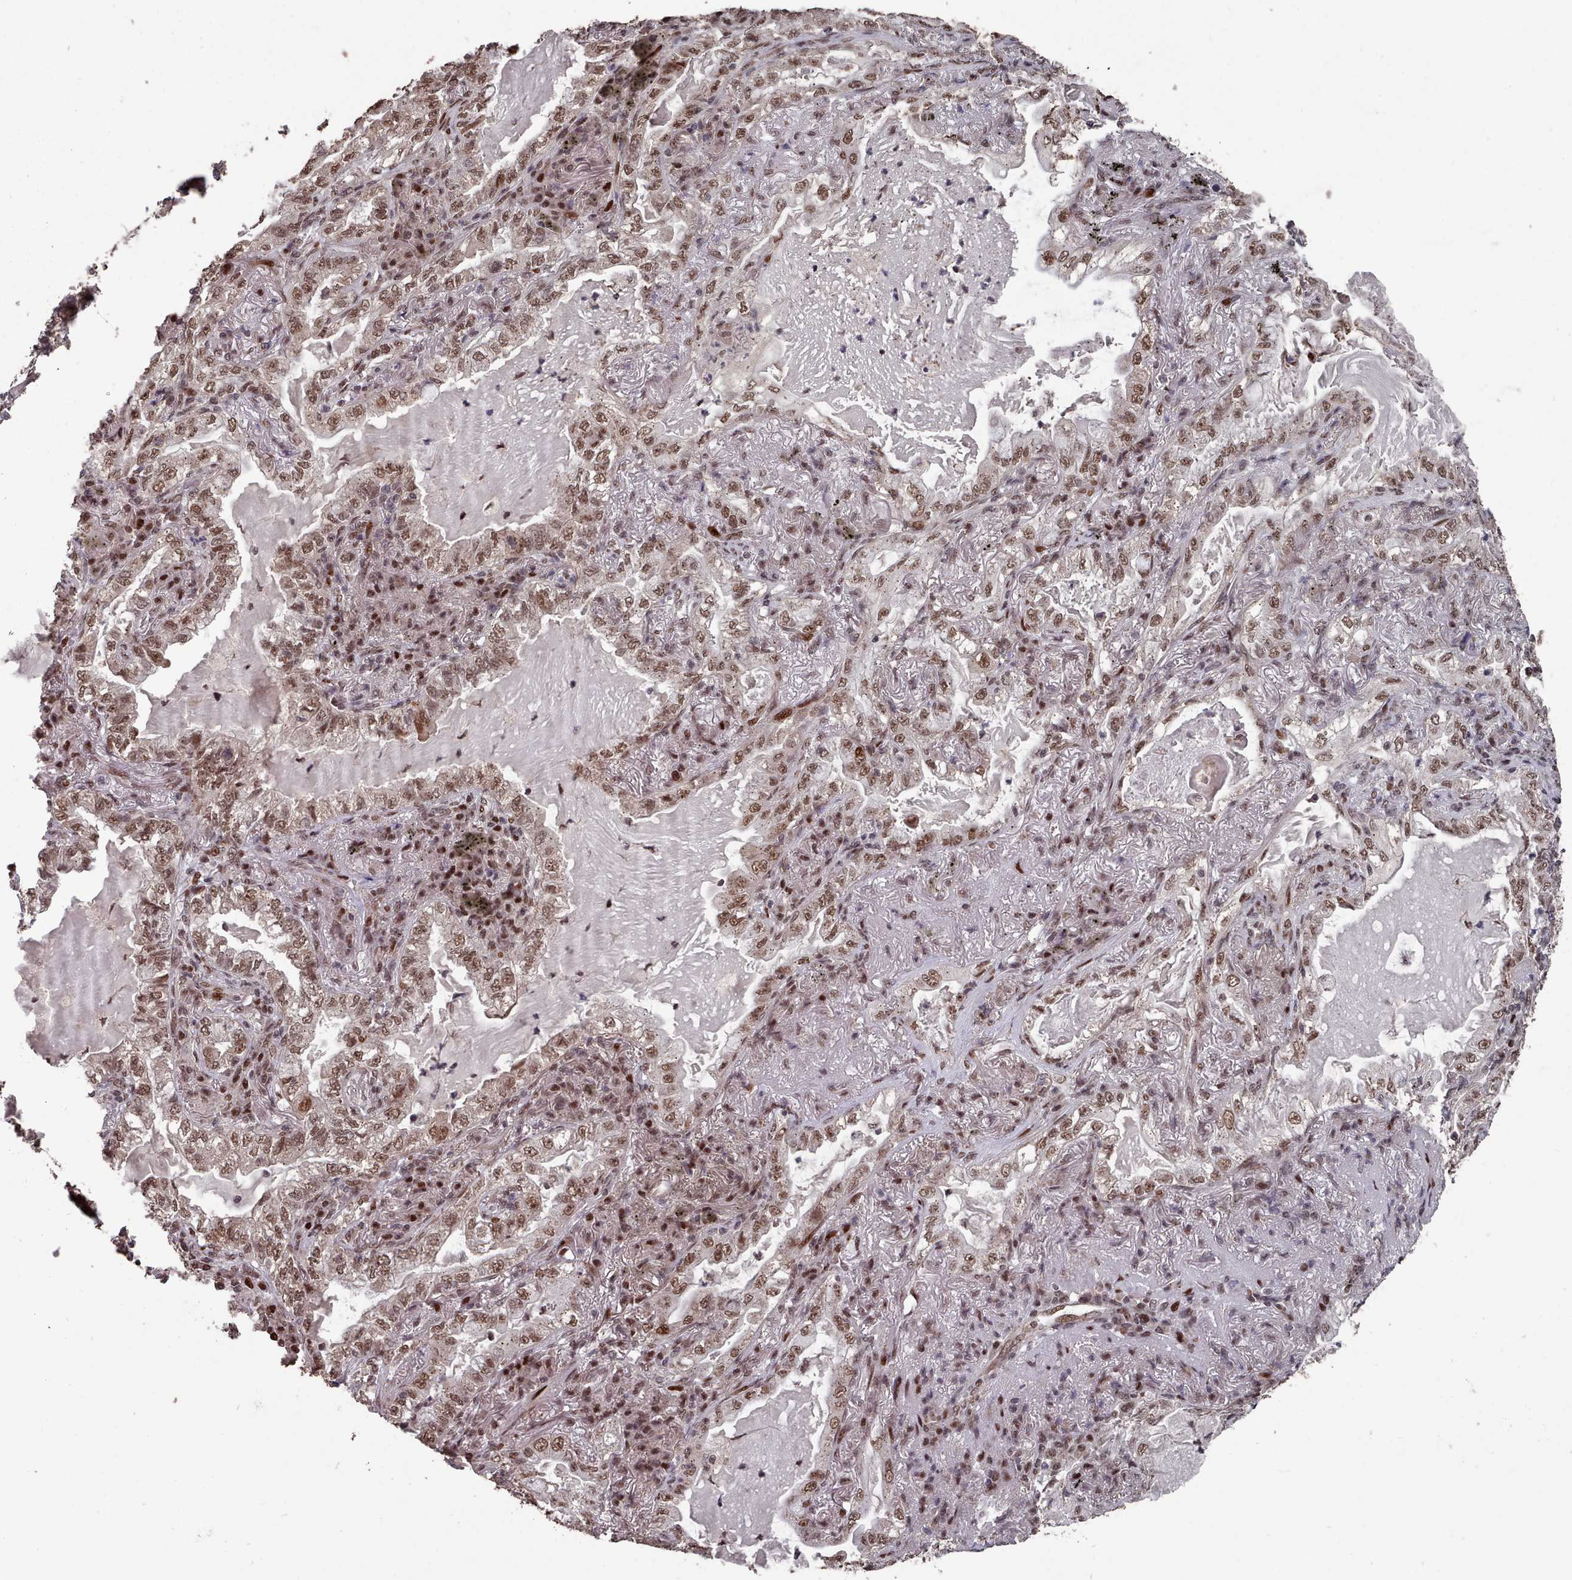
{"staining": {"intensity": "moderate", "quantity": ">75%", "location": "nuclear"}, "tissue": "lung cancer", "cell_type": "Tumor cells", "image_type": "cancer", "snomed": [{"axis": "morphology", "description": "Adenocarcinoma, NOS"}, {"axis": "topography", "description": "Lung"}], "caption": "This image demonstrates immunohistochemistry staining of adenocarcinoma (lung), with medium moderate nuclear staining in approximately >75% of tumor cells.", "gene": "PNRC2", "patient": {"sex": "female", "age": 73}}